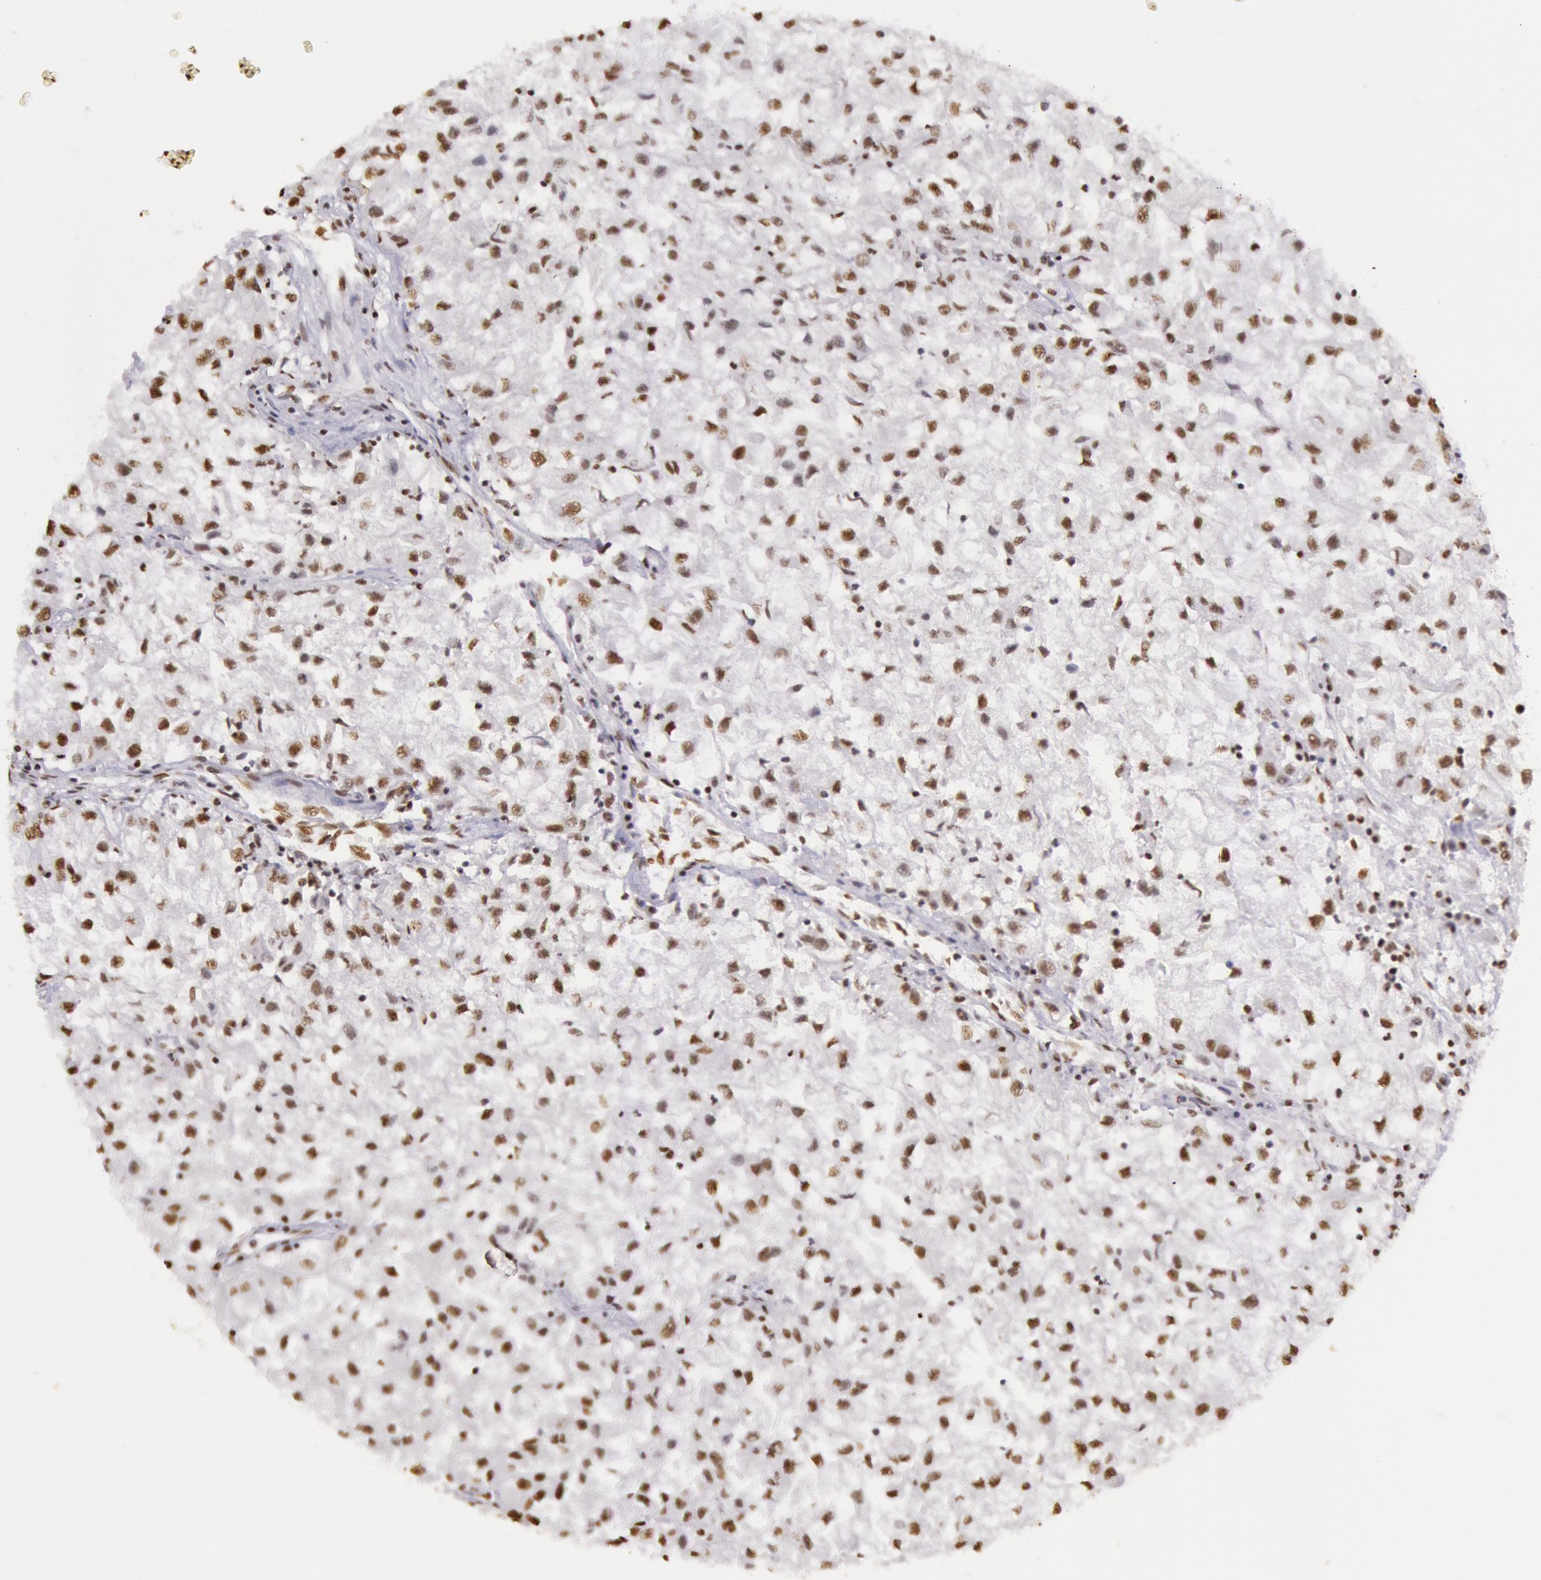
{"staining": {"intensity": "weak", "quantity": "25%-75%", "location": "nuclear"}, "tissue": "renal cancer", "cell_type": "Tumor cells", "image_type": "cancer", "snomed": [{"axis": "morphology", "description": "Adenocarcinoma, NOS"}, {"axis": "topography", "description": "Kidney"}], "caption": "Renal cancer stained for a protein (brown) exhibits weak nuclear positive expression in about 25%-75% of tumor cells.", "gene": "HNRNPH2", "patient": {"sex": "male", "age": 59}}